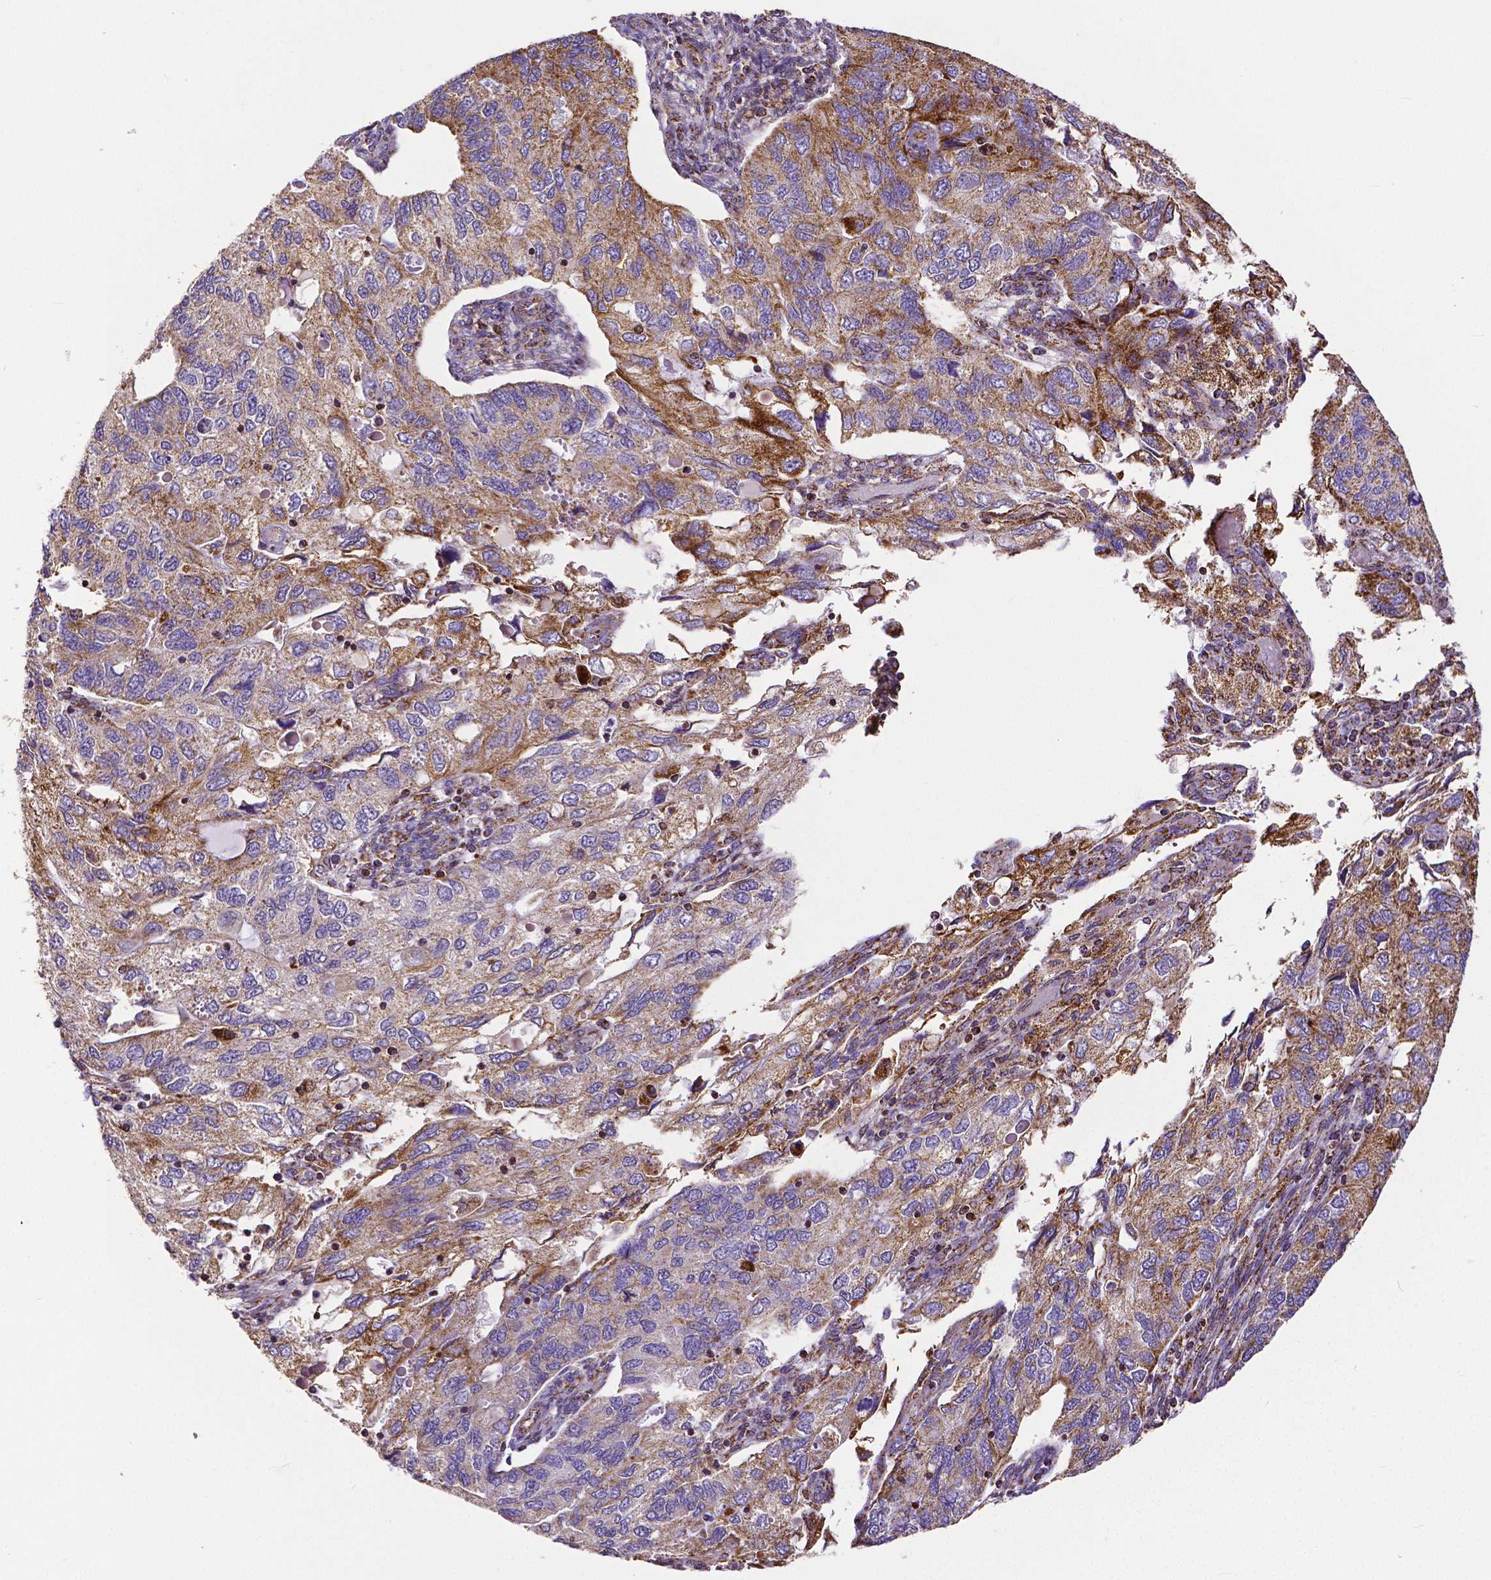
{"staining": {"intensity": "moderate", "quantity": "25%-75%", "location": "cytoplasmic/membranous"}, "tissue": "endometrial cancer", "cell_type": "Tumor cells", "image_type": "cancer", "snomed": [{"axis": "morphology", "description": "Carcinoma, NOS"}, {"axis": "topography", "description": "Uterus"}], "caption": "Immunohistochemical staining of endometrial carcinoma reveals medium levels of moderate cytoplasmic/membranous protein expression in approximately 25%-75% of tumor cells.", "gene": "MACC1", "patient": {"sex": "female", "age": 76}}